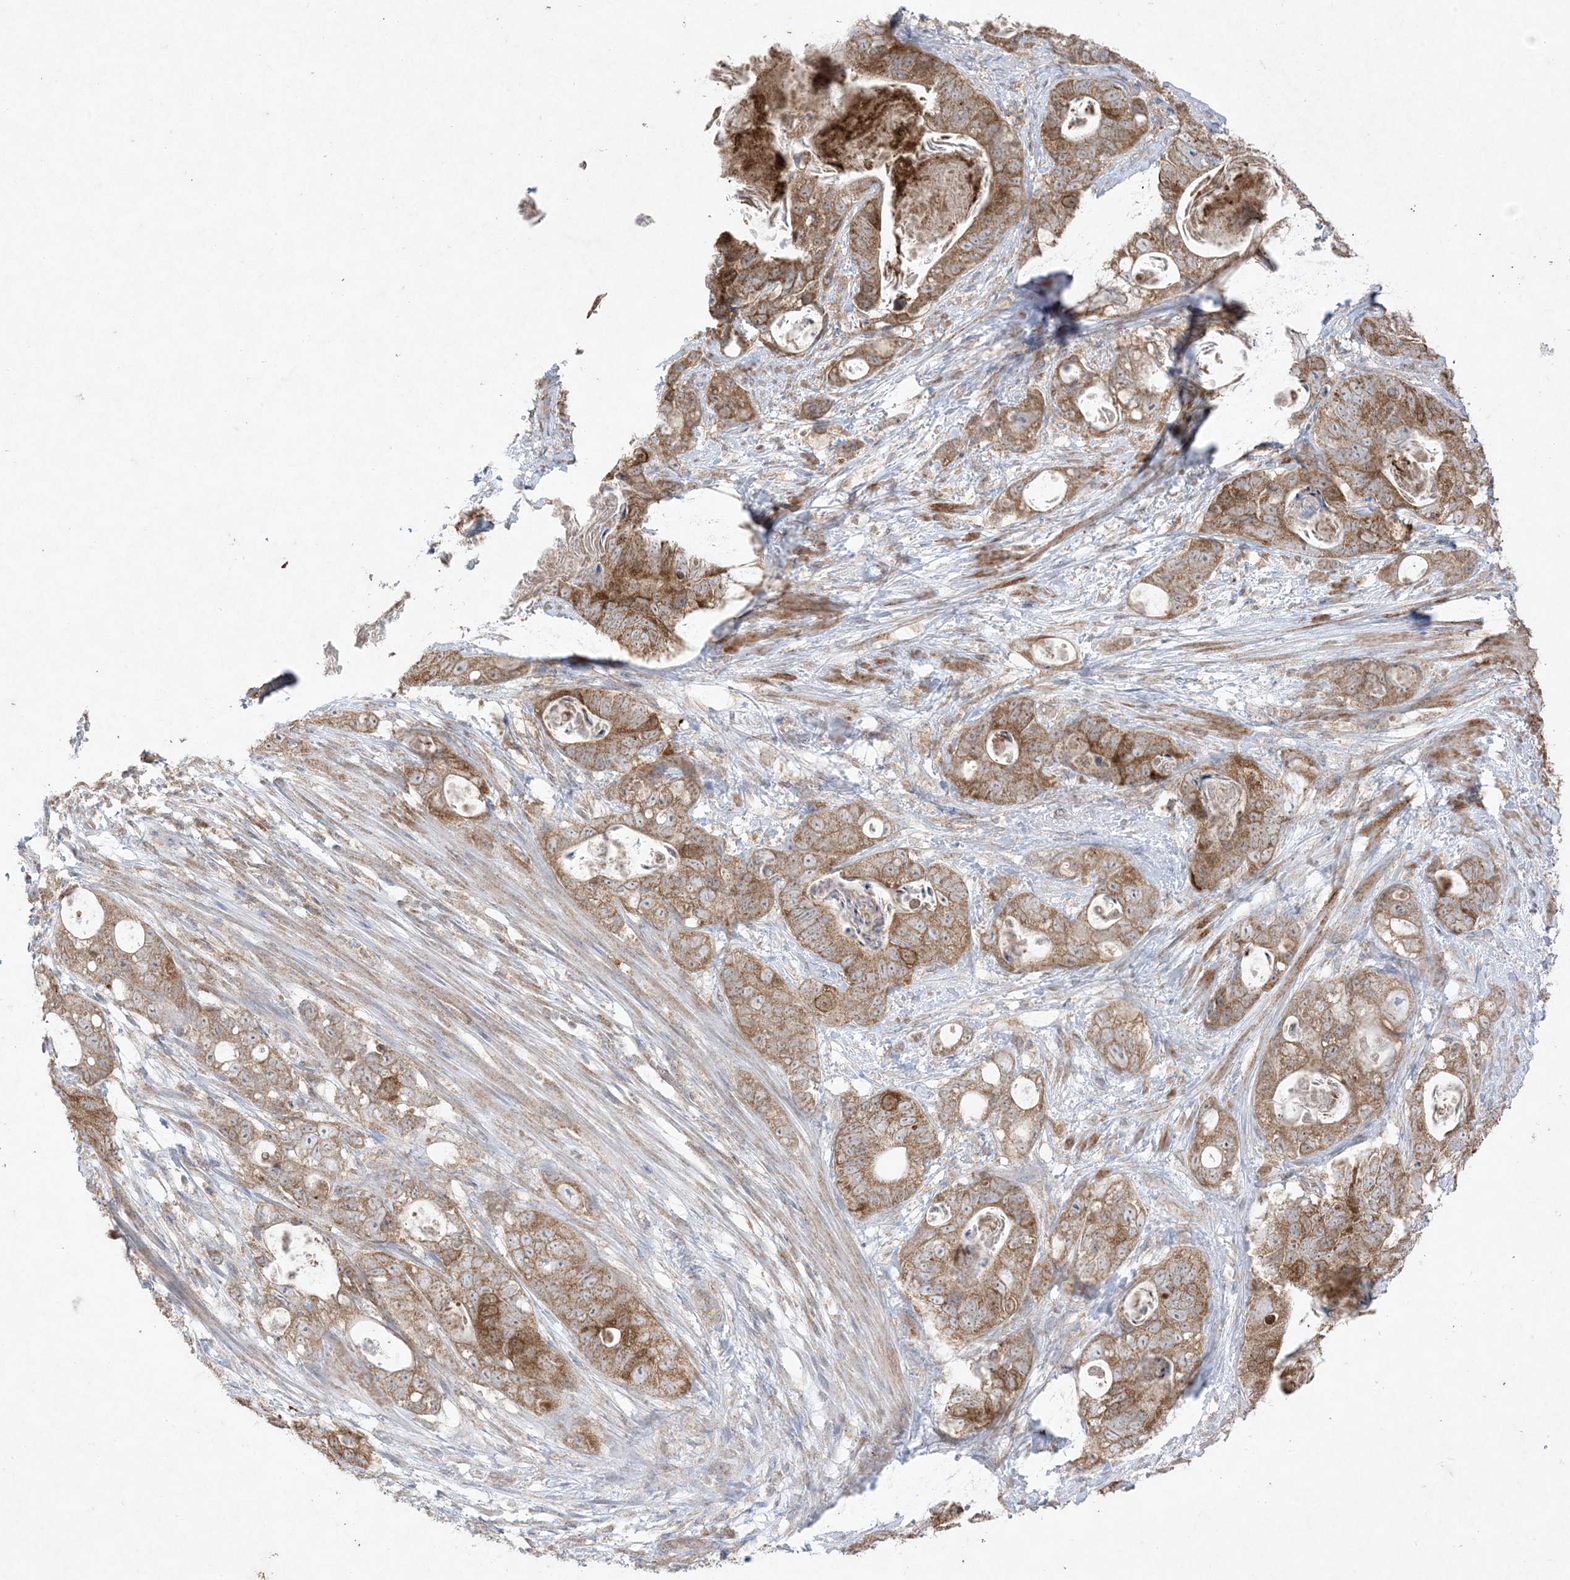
{"staining": {"intensity": "moderate", "quantity": ">75%", "location": "cytoplasmic/membranous"}, "tissue": "stomach cancer", "cell_type": "Tumor cells", "image_type": "cancer", "snomed": [{"axis": "morphology", "description": "Normal tissue, NOS"}, {"axis": "morphology", "description": "Adenocarcinoma, NOS"}, {"axis": "topography", "description": "Stomach"}], "caption": "An image of stomach adenocarcinoma stained for a protein displays moderate cytoplasmic/membranous brown staining in tumor cells.", "gene": "UBE2C", "patient": {"sex": "female", "age": 89}}